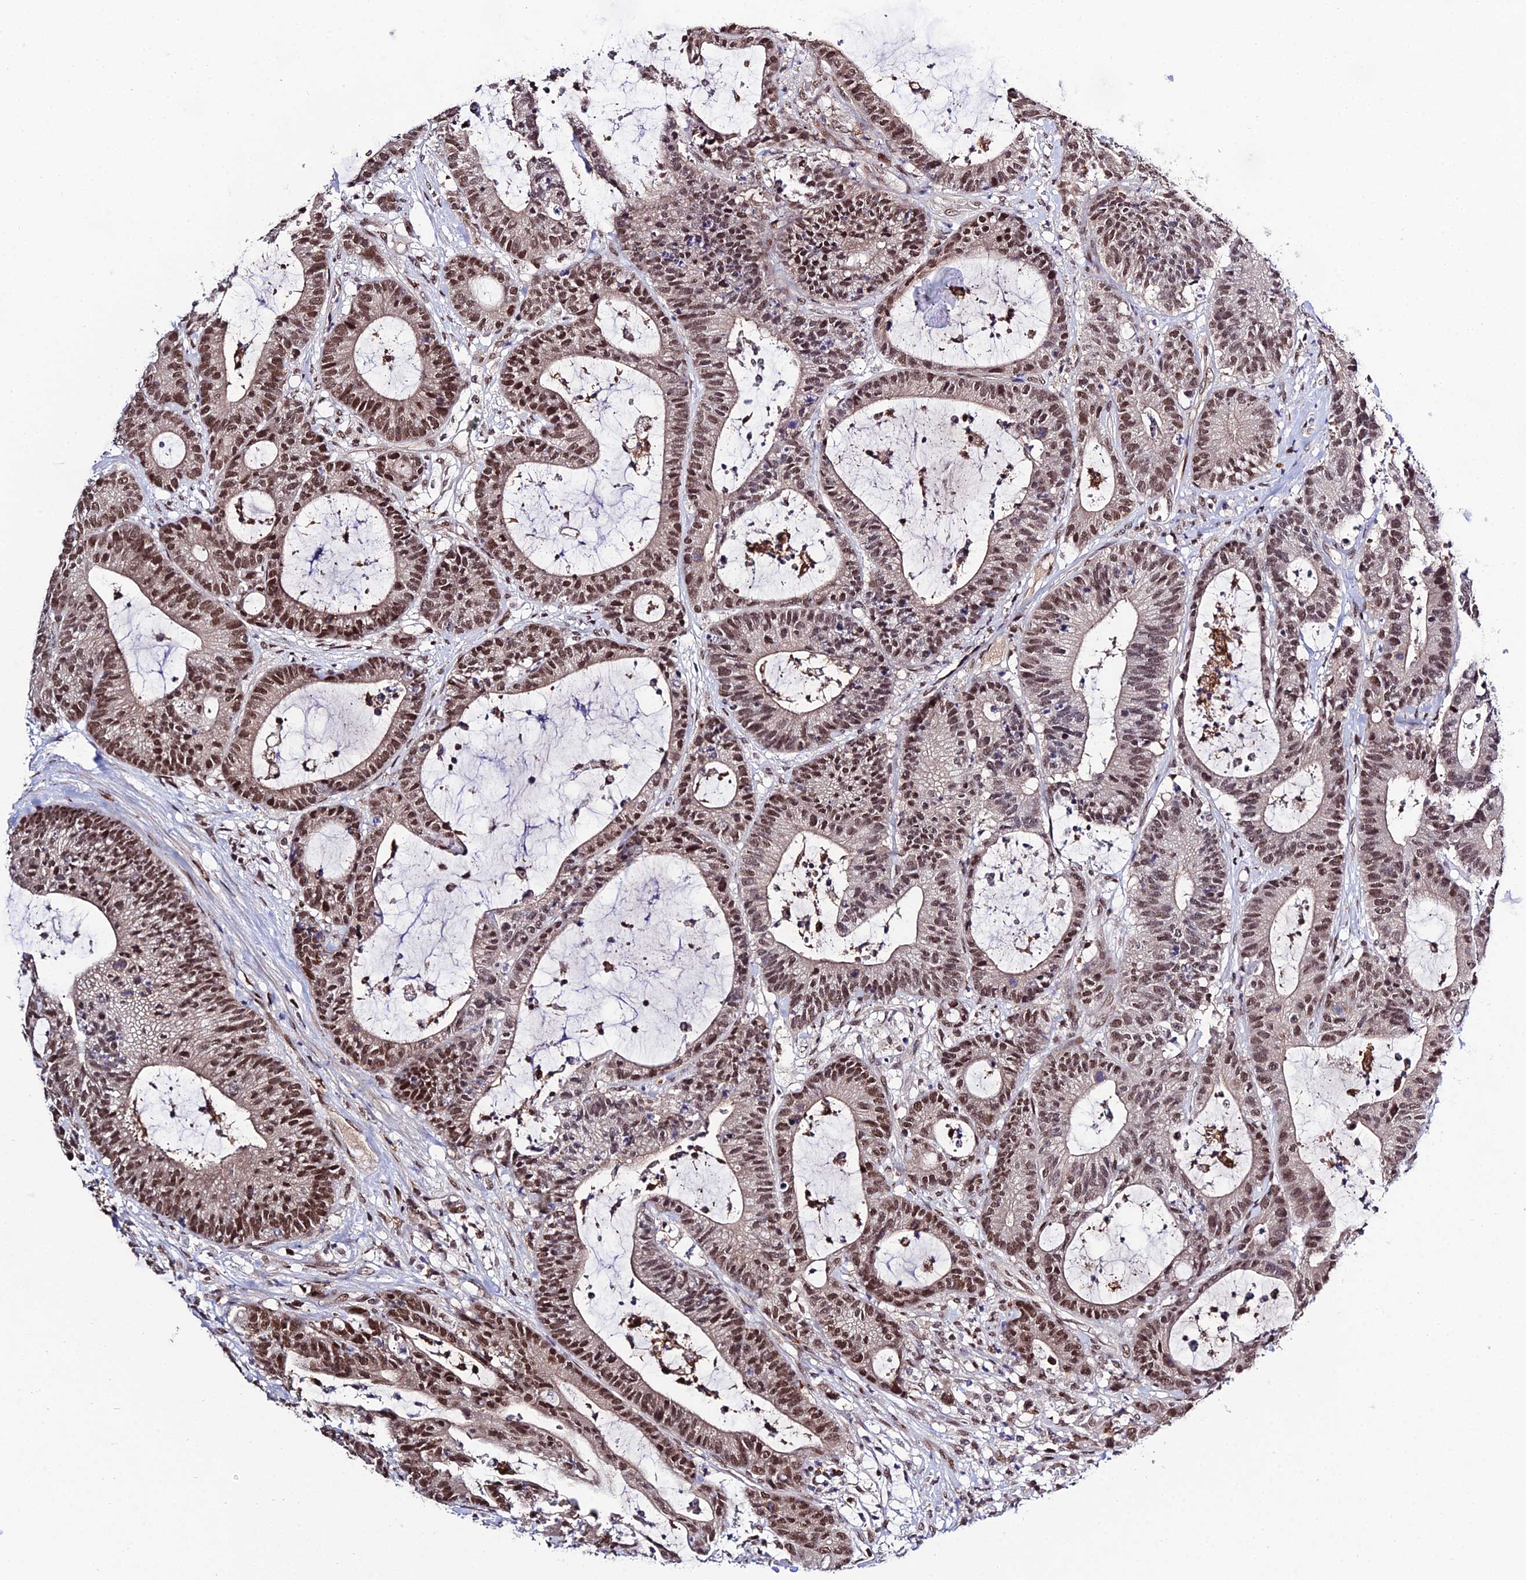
{"staining": {"intensity": "moderate", "quantity": ">75%", "location": "nuclear"}, "tissue": "colorectal cancer", "cell_type": "Tumor cells", "image_type": "cancer", "snomed": [{"axis": "morphology", "description": "Adenocarcinoma, NOS"}, {"axis": "topography", "description": "Colon"}], "caption": "DAB (3,3'-diaminobenzidine) immunohistochemical staining of human colorectal cancer reveals moderate nuclear protein expression in about >75% of tumor cells.", "gene": "SYT15", "patient": {"sex": "female", "age": 84}}